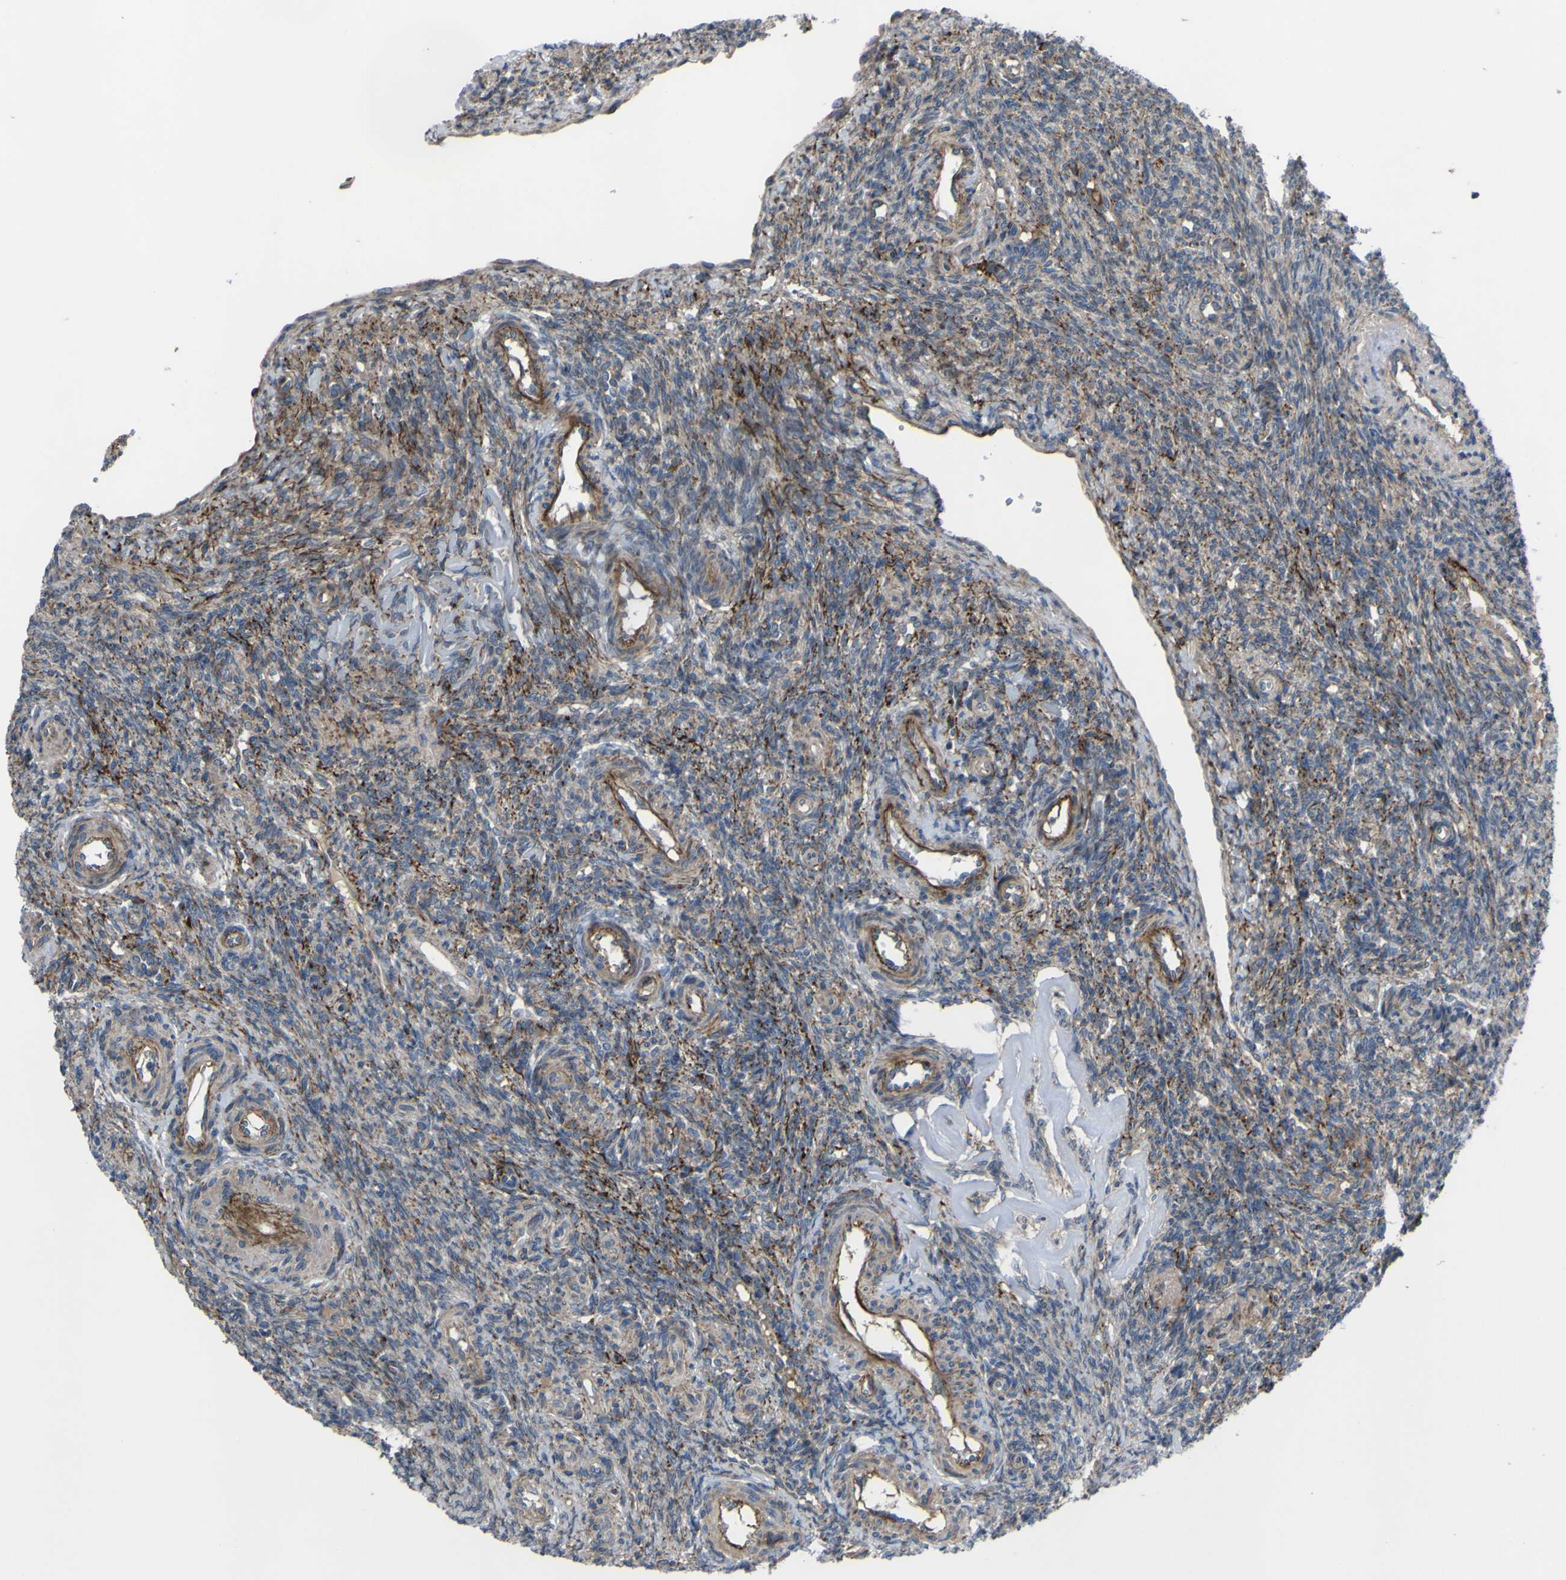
{"staining": {"intensity": "moderate", "quantity": "25%-75%", "location": "cytoplasmic/membranous"}, "tissue": "ovary", "cell_type": "Ovarian stroma cells", "image_type": "normal", "snomed": [{"axis": "morphology", "description": "Normal tissue, NOS"}, {"axis": "topography", "description": "Ovary"}], "caption": "This photomicrograph demonstrates immunohistochemistry (IHC) staining of unremarkable human ovary, with medium moderate cytoplasmic/membranous positivity in approximately 25%-75% of ovarian stroma cells.", "gene": "GPLD1", "patient": {"sex": "female", "age": 41}}